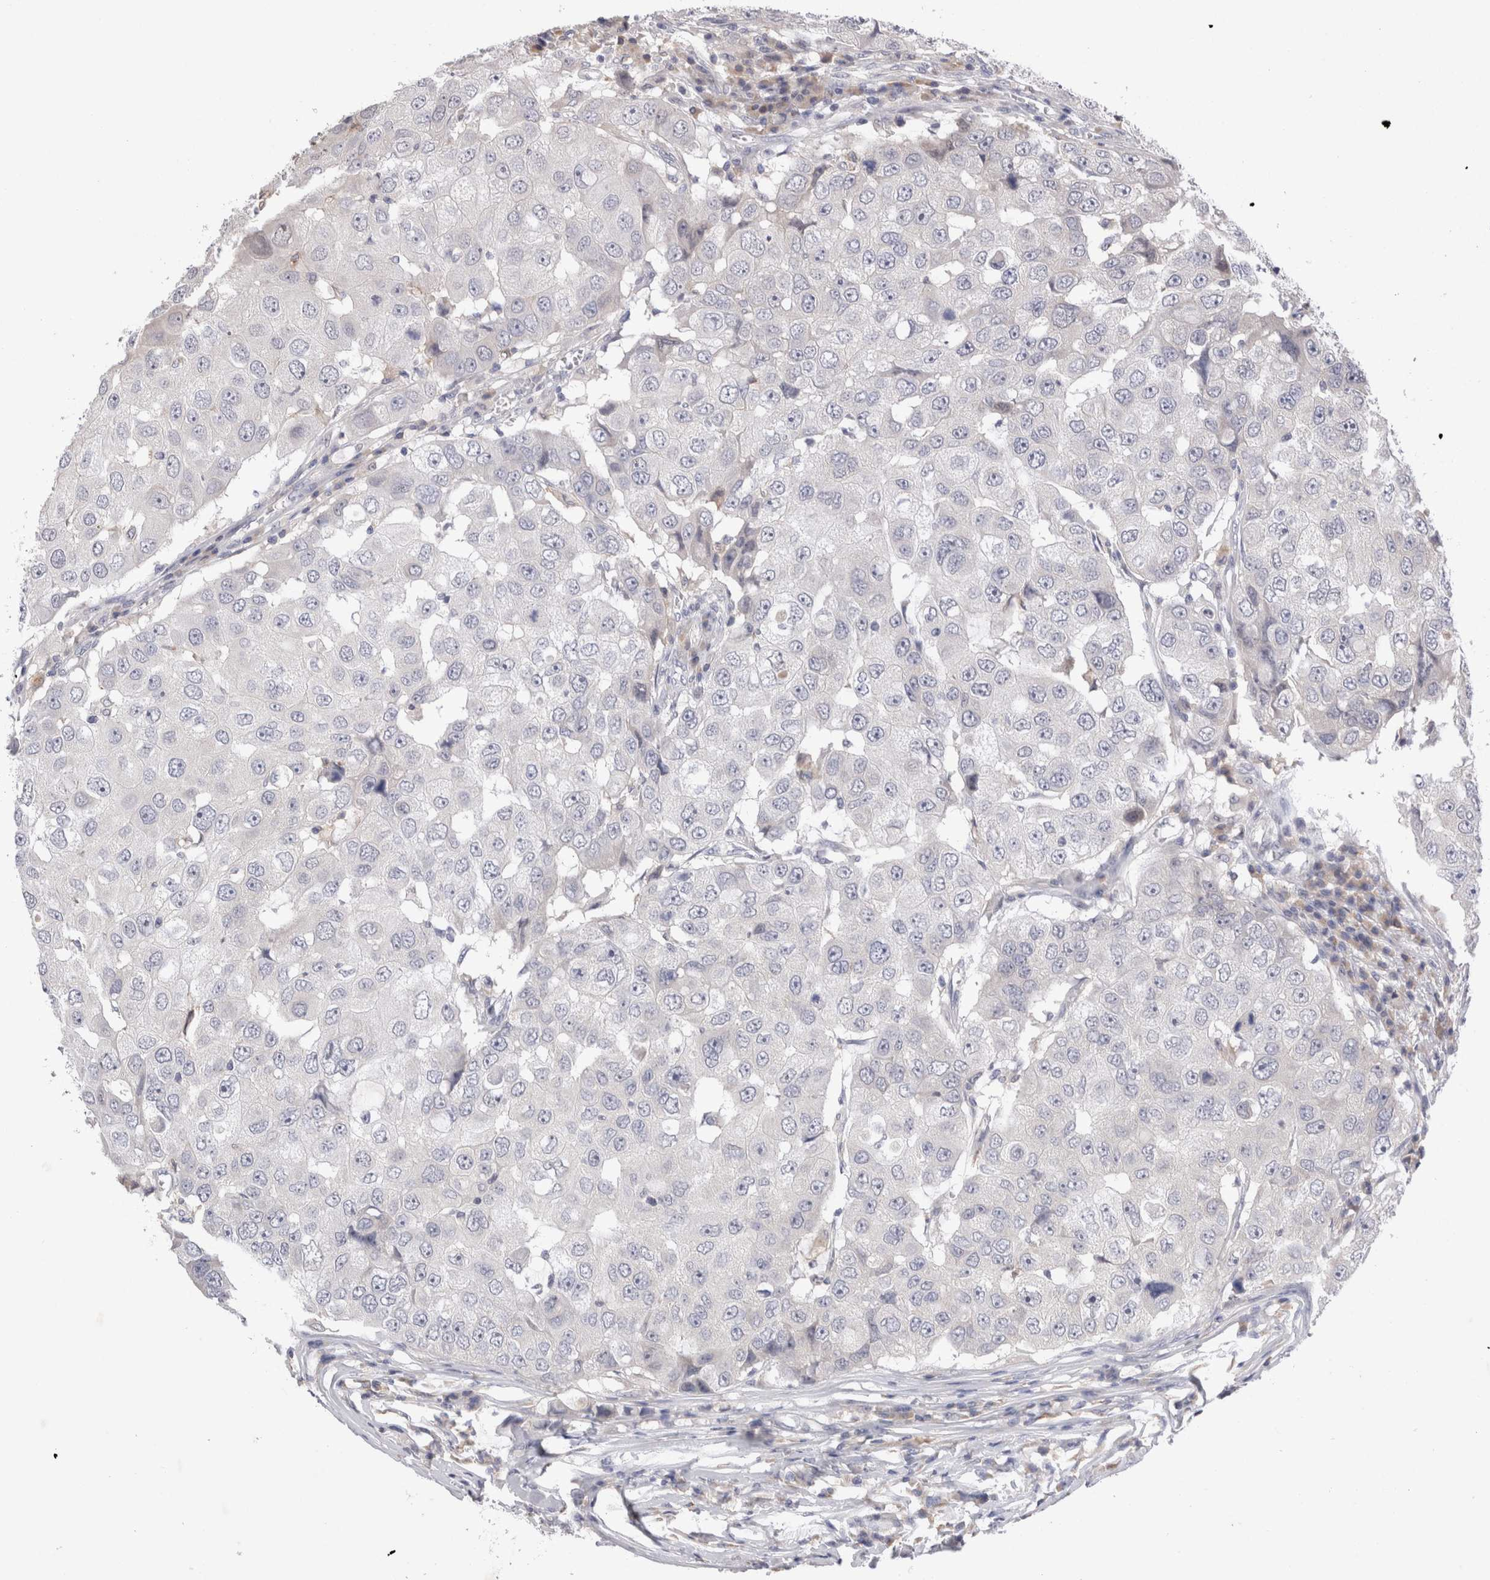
{"staining": {"intensity": "negative", "quantity": "none", "location": "none"}, "tissue": "breast cancer", "cell_type": "Tumor cells", "image_type": "cancer", "snomed": [{"axis": "morphology", "description": "Duct carcinoma"}, {"axis": "topography", "description": "Breast"}], "caption": "This is a micrograph of IHC staining of breast infiltrating ductal carcinoma, which shows no positivity in tumor cells.", "gene": "VSIG4", "patient": {"sex": "female", "age": 27}}